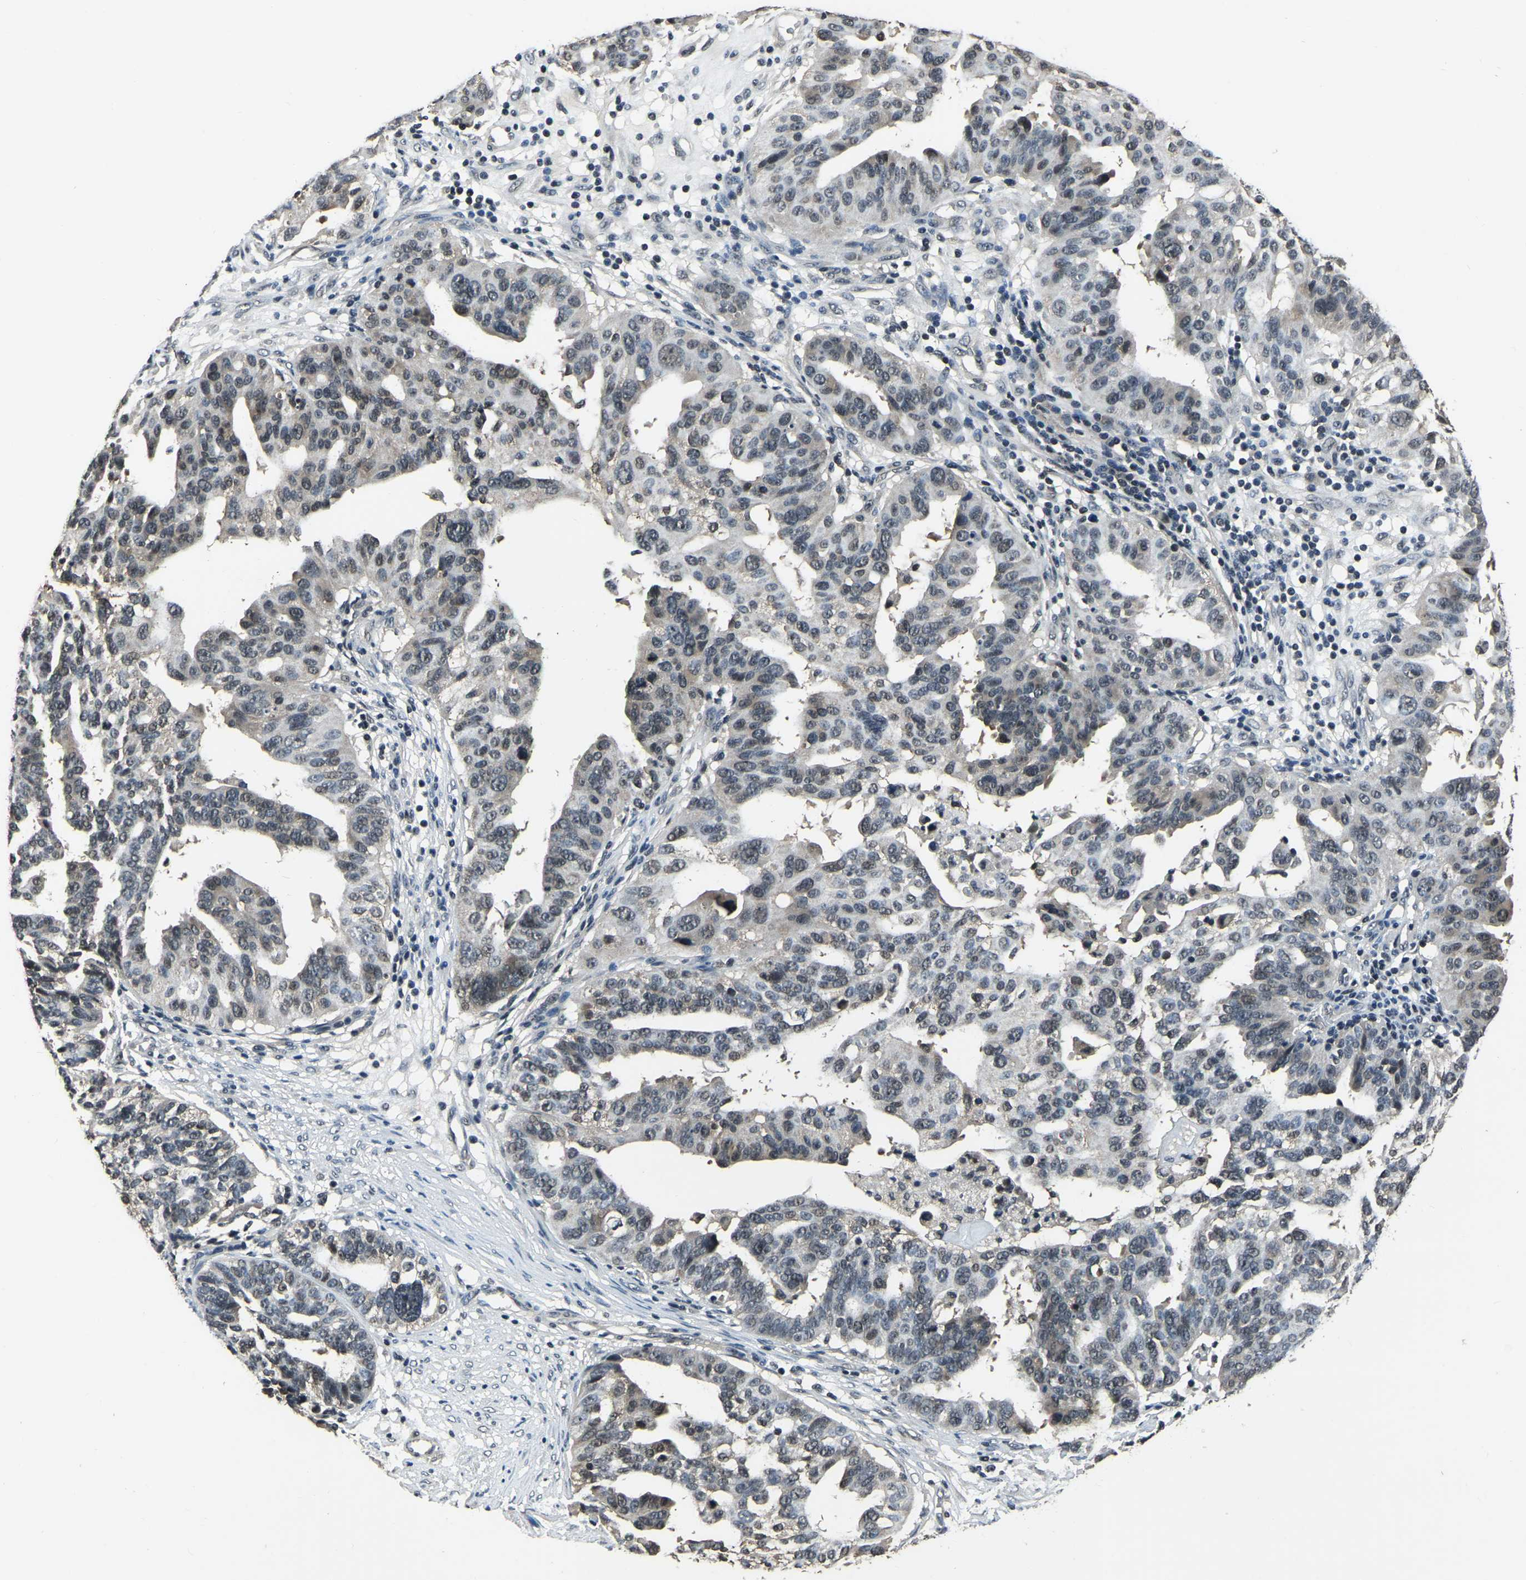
{"staining": {"intensity": "negative", "quantity": "none", "location": "none"}, "tissue": "ovarian cancer", "cell_type": "Tumor cells", "image_type": "cancer", "snomed": [{"axis": "morphology", "description": "Cystadenocarcinoma, serous, NOS"}, {"axis": "topography", "description": "Ovary"}], "caption": "DAB (3,3'-diaminobenzidine) immunohistochemical staining of ovarian cancer shows no significant staining in tumor cells. (Brightfield microscopy of DAB immunohistochemistry (IHC) at high magnification).", "gene": "ANKIB1", "patient": {"sex": "female", "age": 59}}